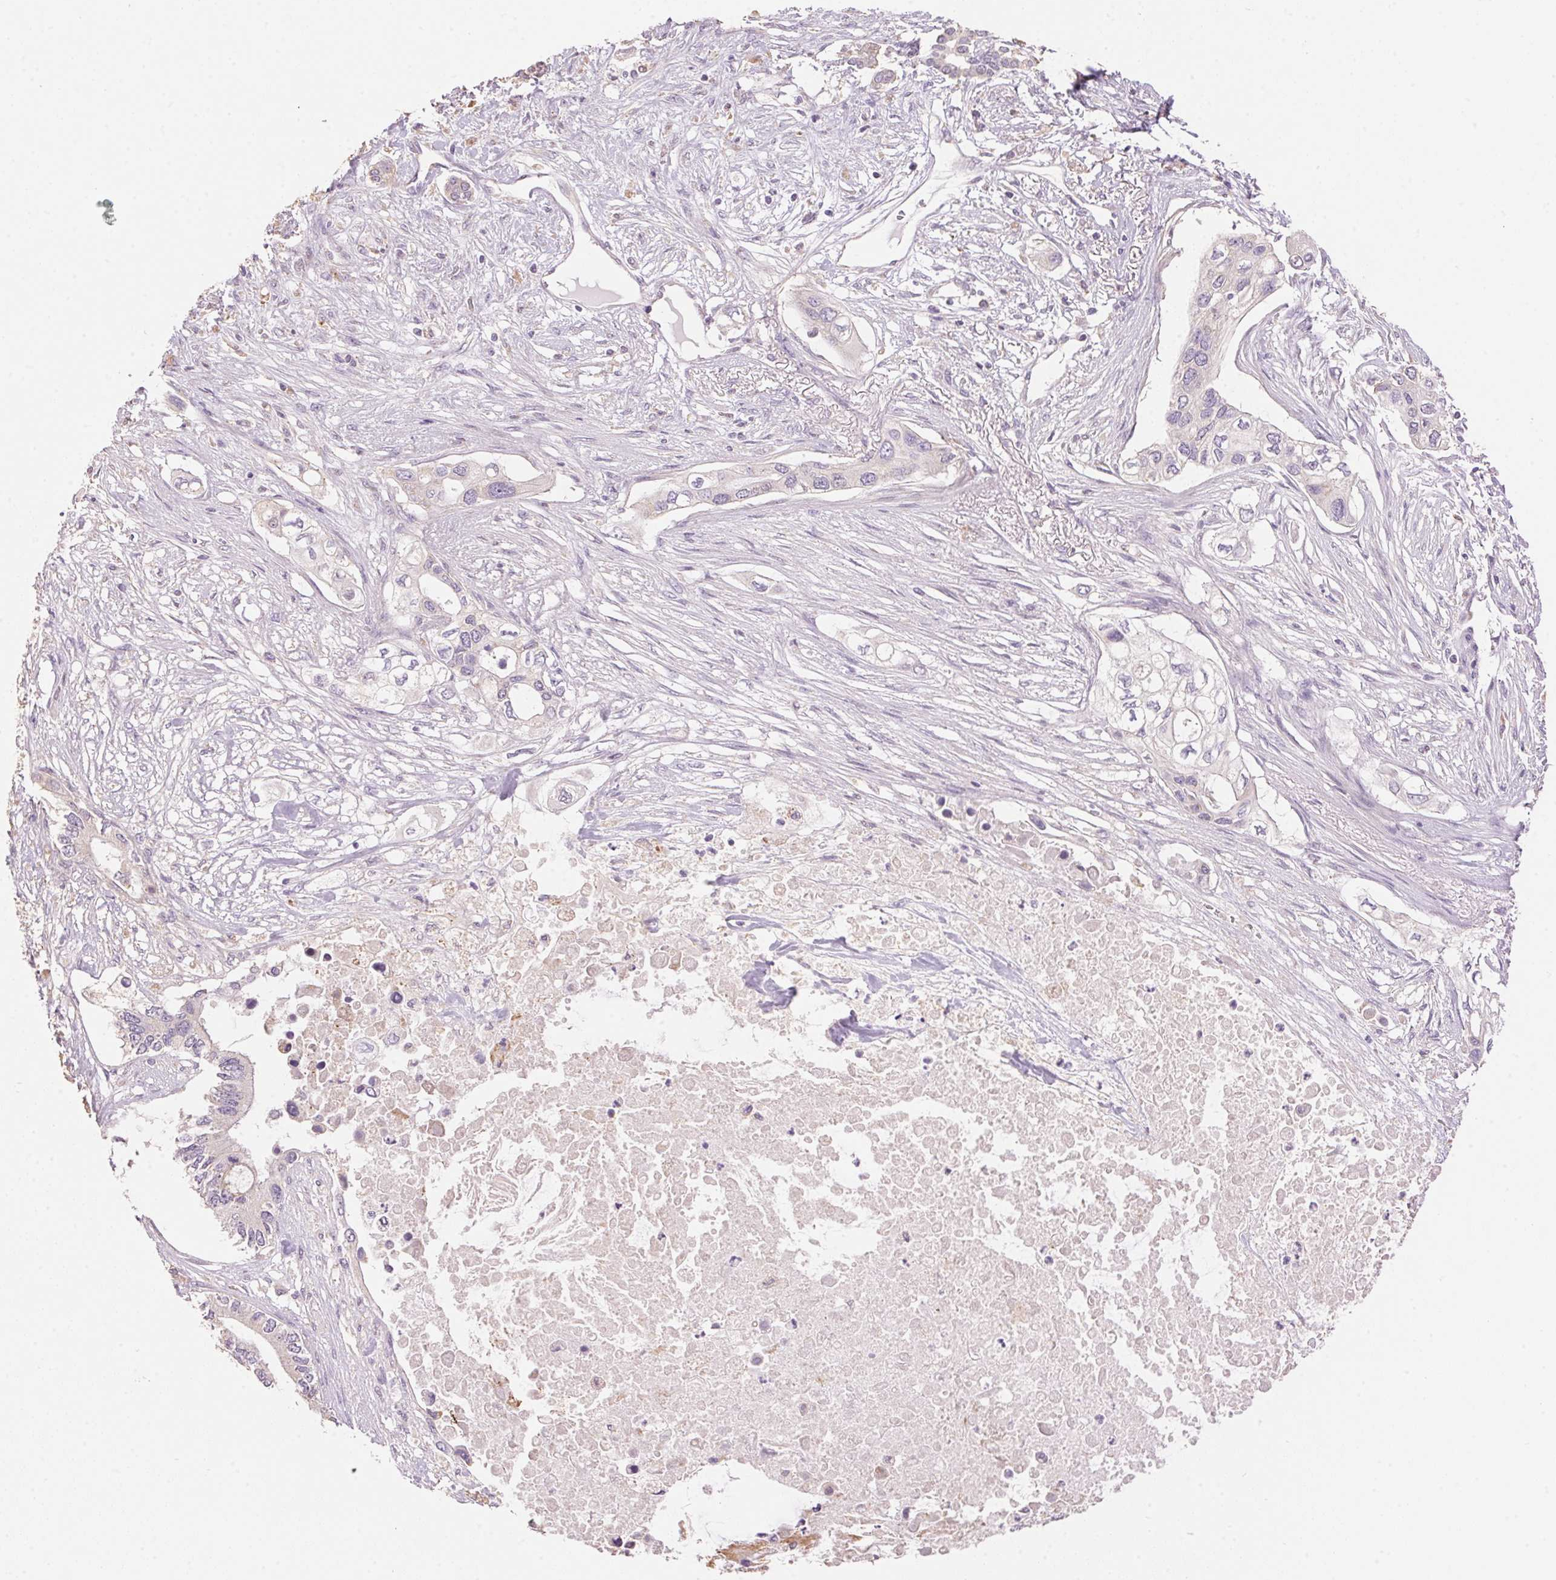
{"staining": {"intensity": "negative", "quantity": "none", "location": "none"}, "tissue": "pancreatic cancer", "cell_type": "Tumor cells", "image_type": "cancer", "snomed": [{"axis": "morphology", "description": "Adenocarcinoma, NOS"}, {"axis": "topography", "description": "Pancreas"}], "caption": "This is an immunohistochemistry (IHC) image of human adenocarcinoma (pancreatic). There is no expression in tumor cells.", "gene": "LYZL6", "patient": {"sex": "female", "age": 63}}